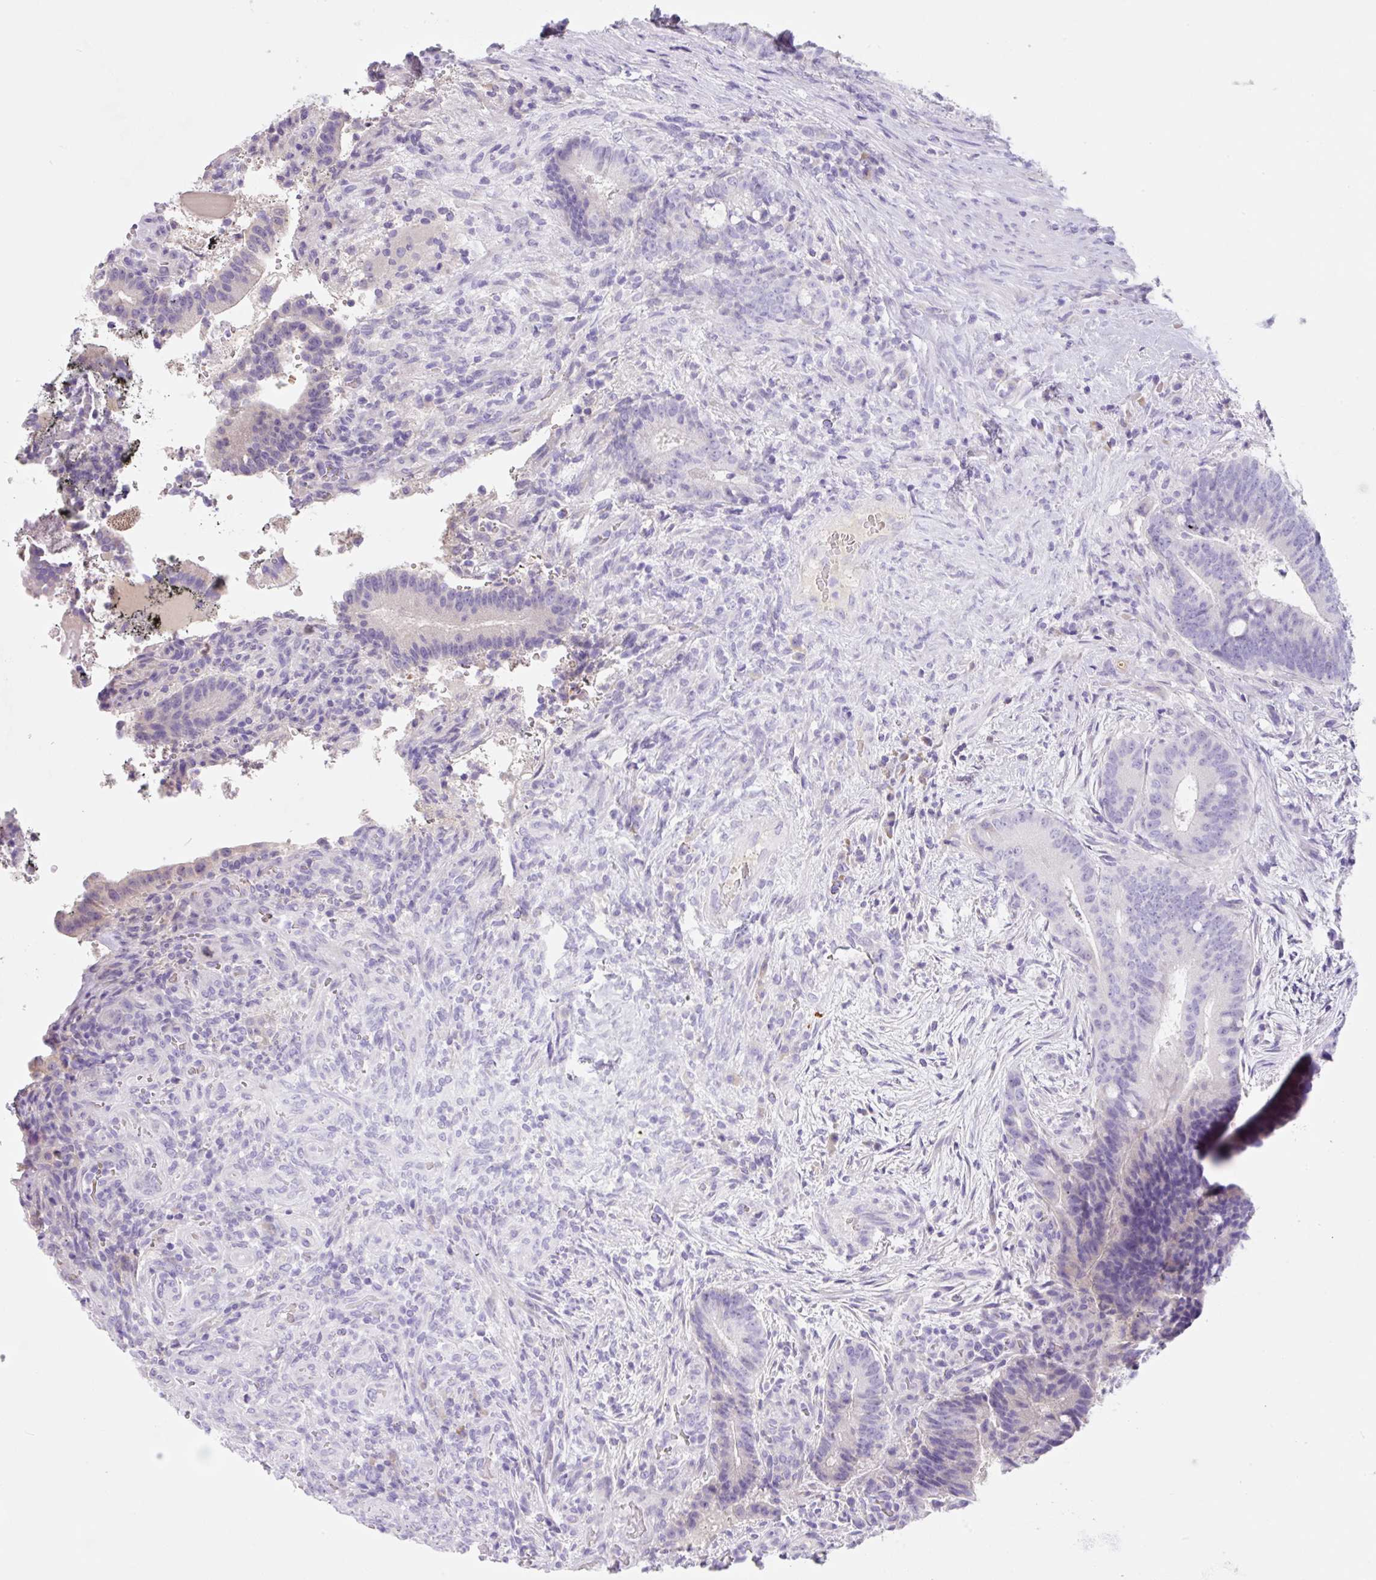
{"staining": {"intensity": "negative", "quantity": "none", "location": "none"}, "tissue": "colorectal cancer", "cell_type": "Tumor cells", "image_type": "cancer", "snomed": [{"axis": "morphology", "description": "Adenocarcinoma, NOS"}, {"axis": "topography", "description": "Colon"}], "caption": "Tumor cells show no significant positivity in colorectal cancer (adenocarcinoma).", "gene": "KLK8", "patient": {"sex": "female", "age": 43}}